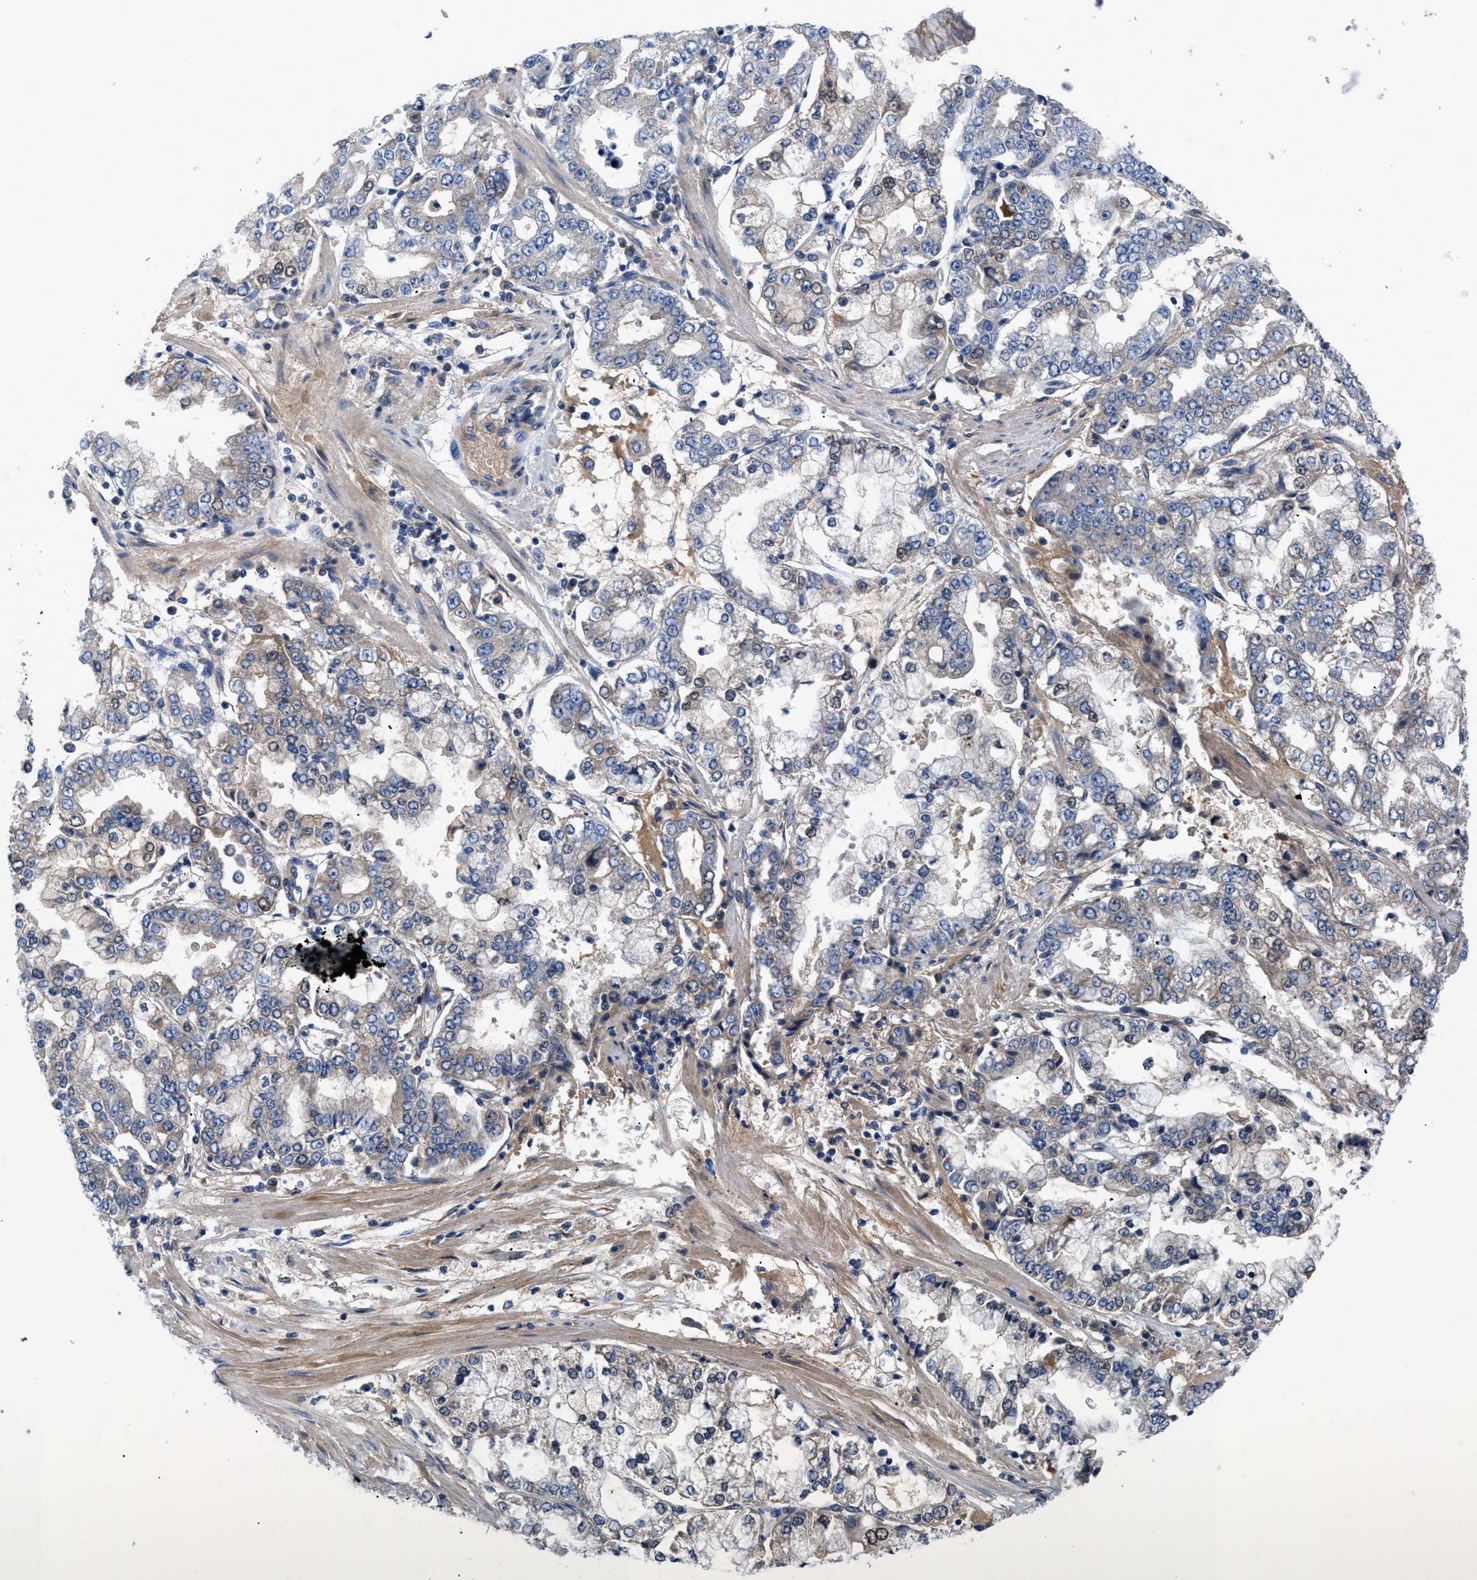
{"staining": {"intensity": "weak", "quantity": "<25%", "location": "cytoplasmic/membranous"}, "tissue": "stomach cancer", "cell_type": "Tumor cells", "image_type": "cancer", "snomed": [{"axis": "morphology", "description": "Adenocarcinoma, NOS"}, {"axis": "topography", "description": "Stomach"}], "caption": "This is a micrograph of immunohistochemistry (IHC) staining of stomach cancer (adenocarcinoma), which shows no positivity in tumor cells. (DAB immunohistochemistry with hematoxylin counter stain).", "gene": "SERPINA6", "patient": {"sex": "male", "age": 76}}